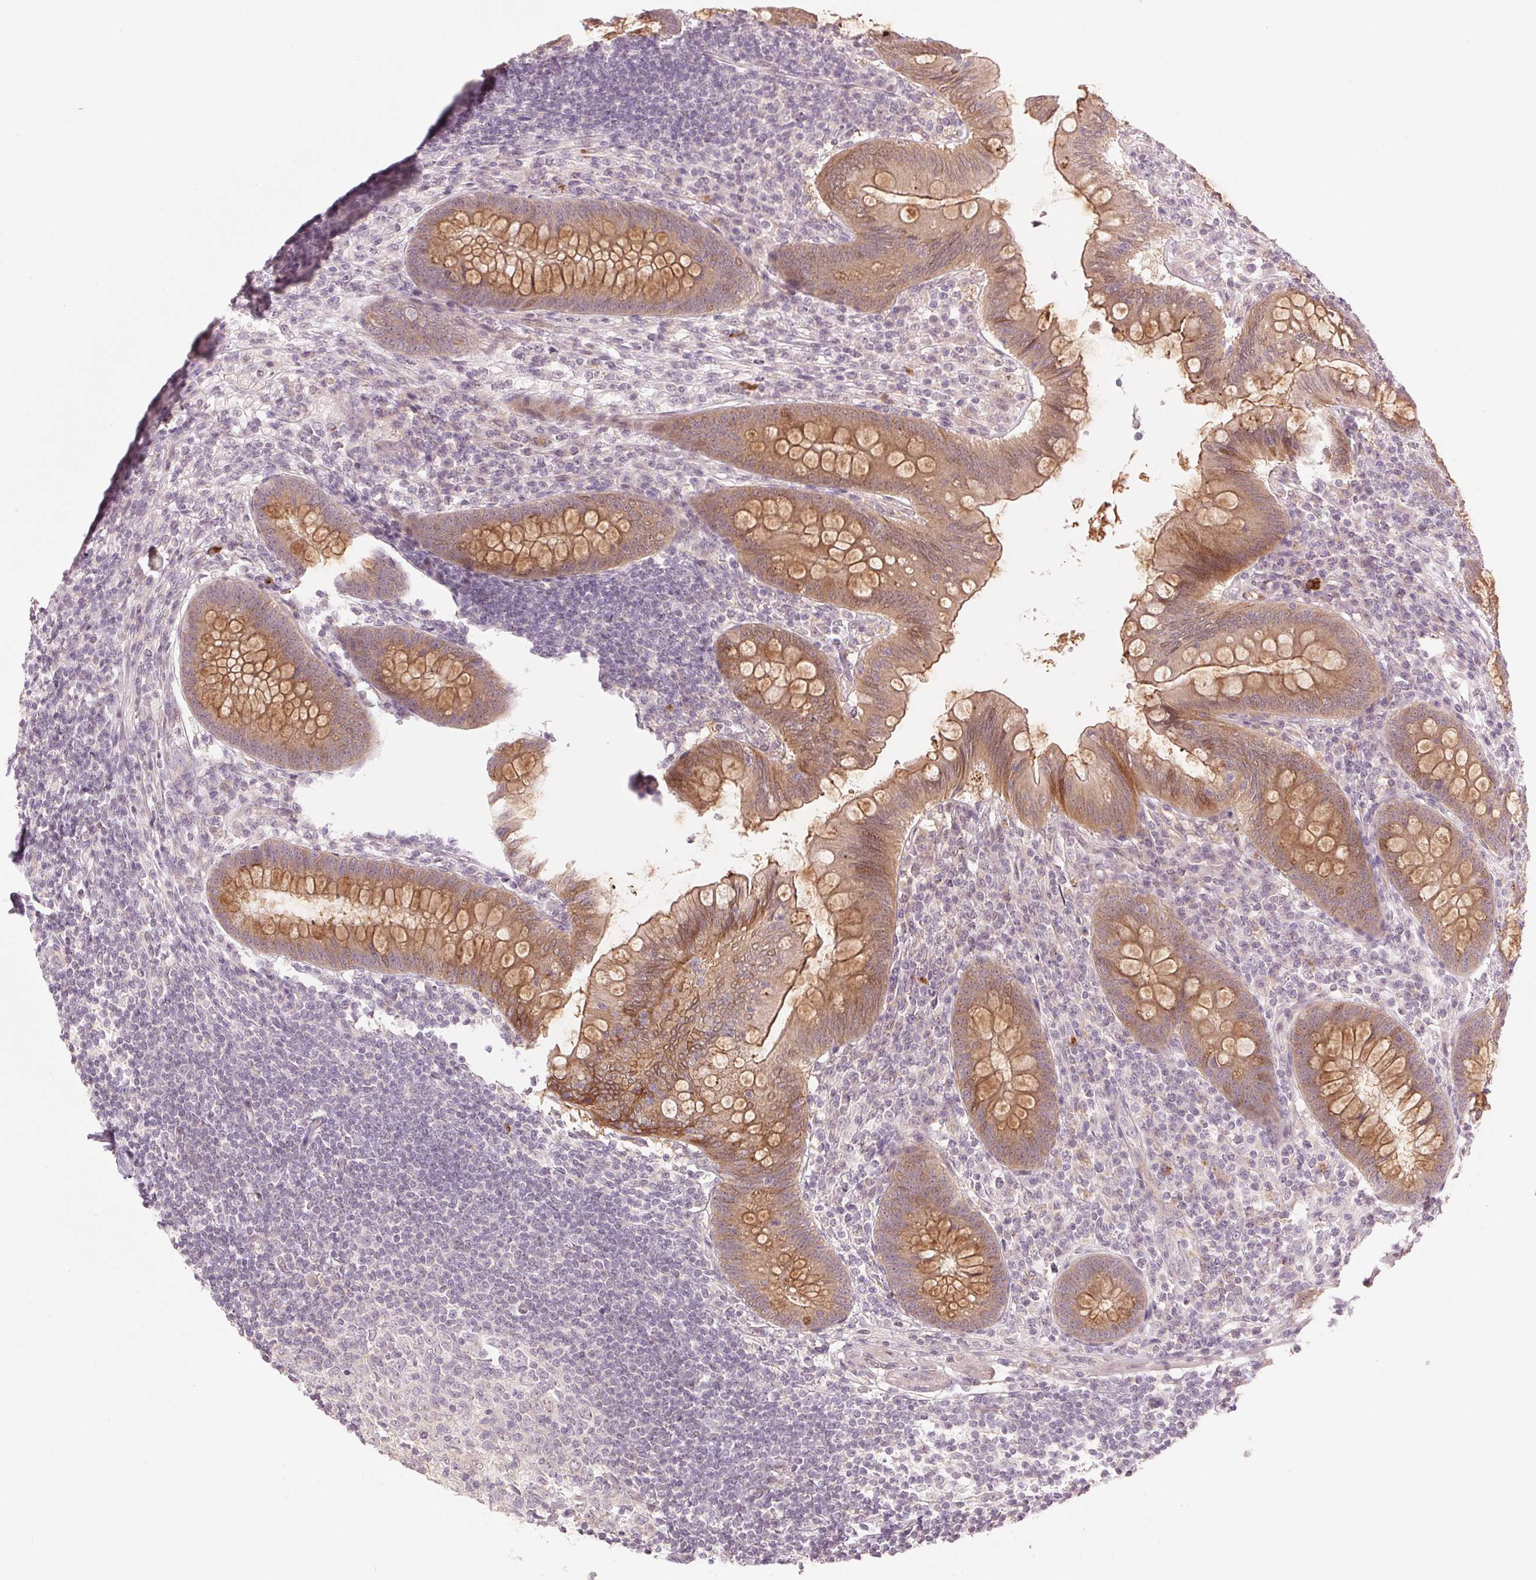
{"staining": {"intensity": "moderate", "quantity": ">75%", "location": "cytoplasmic/membranous"}, "tissue": "appendix", "cell_type": "Glandular cells", "image_type": "normal", "snomed": [{"axis": "morphology", "description": "Normal tissue, NOS"}, {"axis": "topography", "description": "Appendix"}], "caption": "Glandular cells reveal medium levels of moderate cytoplasmic/membranous positivity in approximately >75% of cells in benign appendix.", "gene": "TMED6", "patient": {"sex": "female", "age": 57}}